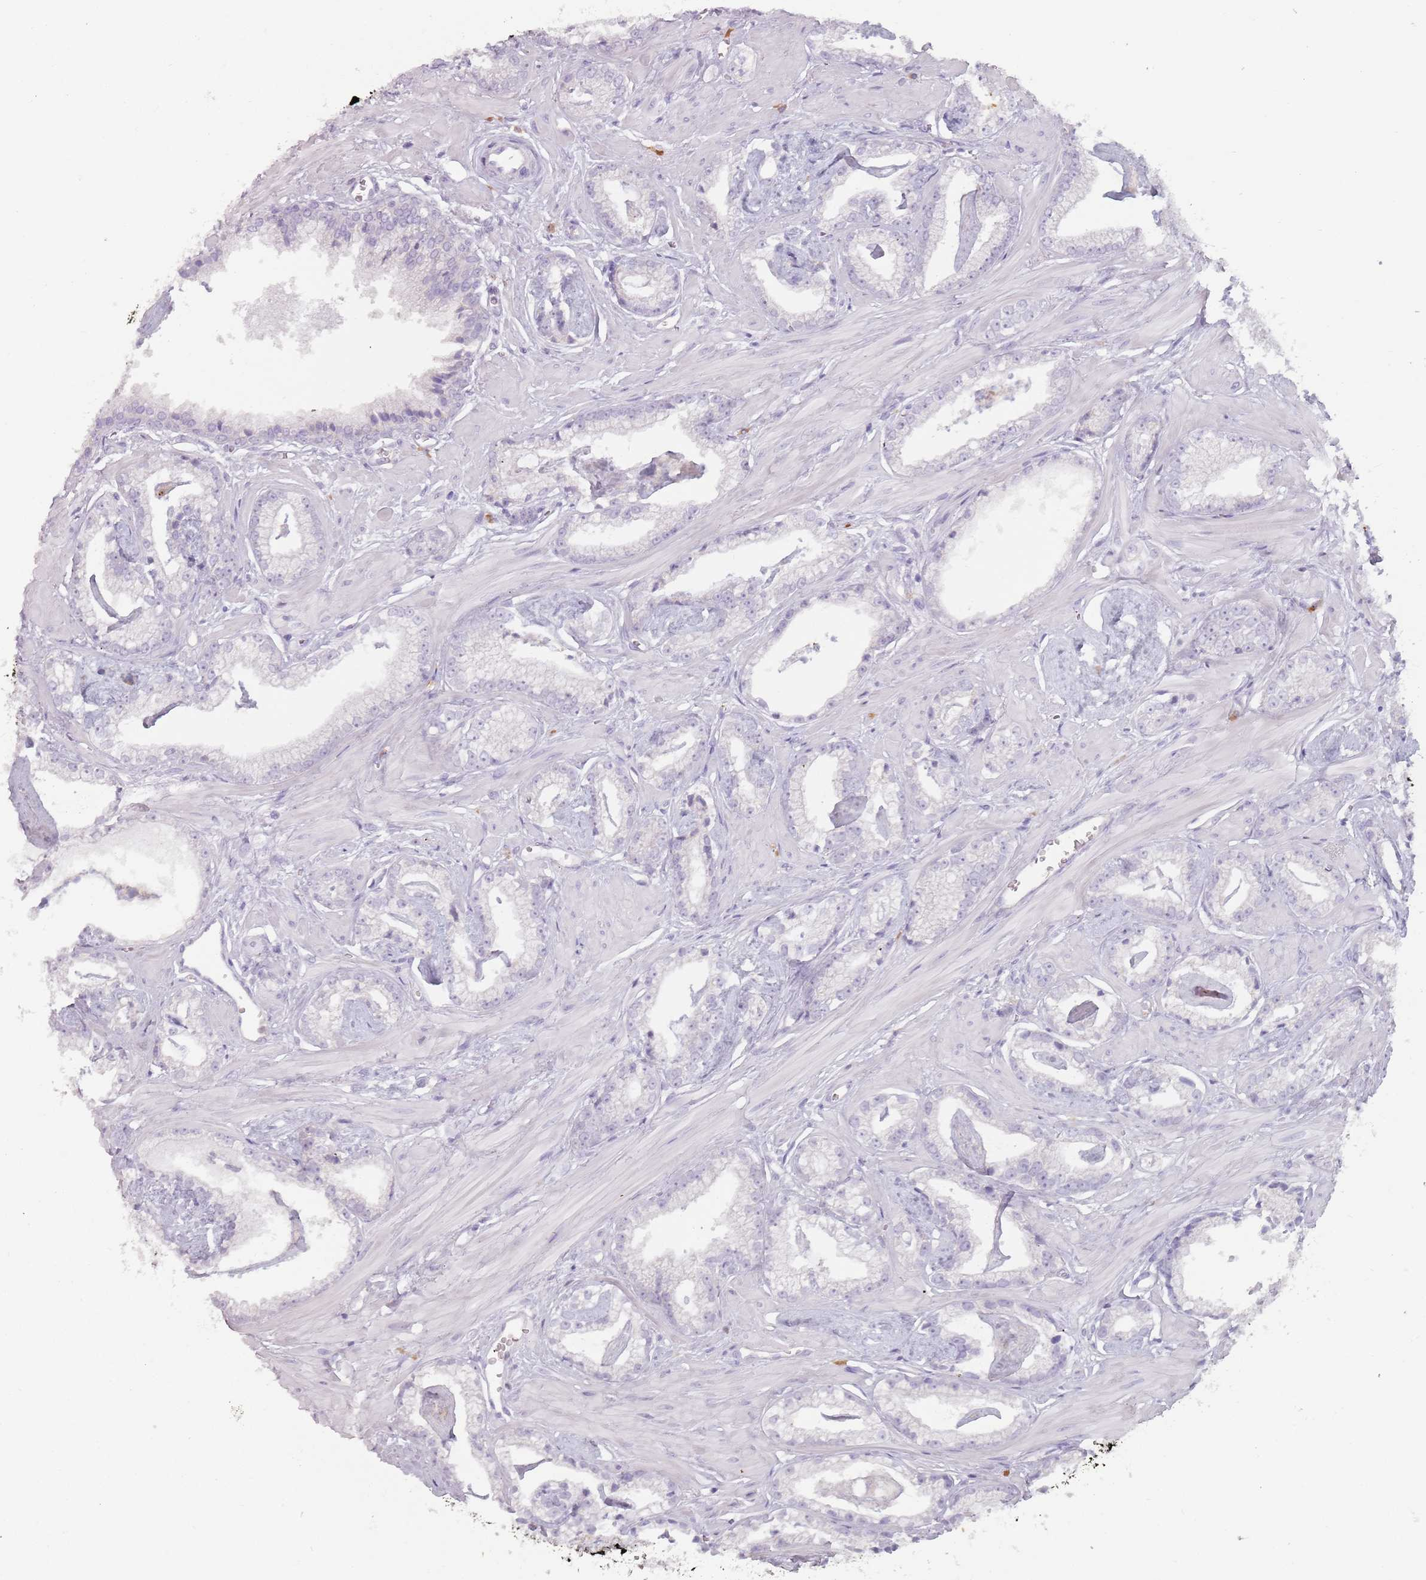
{"staining": {"intensity": "negative", "quantity": "none", "location": "none"}, "tissue": "prostate cancer", "cell_type": "Tumor cells", "image_type": "cancer", "snomed": [{"axis": "morphology", "description": "Adenocarcinoma, Low grade"}, {"axis": "topography", "description": "Prostate"}], "caption": "Photomicrograph shows no significant protein expression in tumor cells of prostate cancer.", "gene": "ZNF584", "patient": {"sex": "male", "age": 60}}